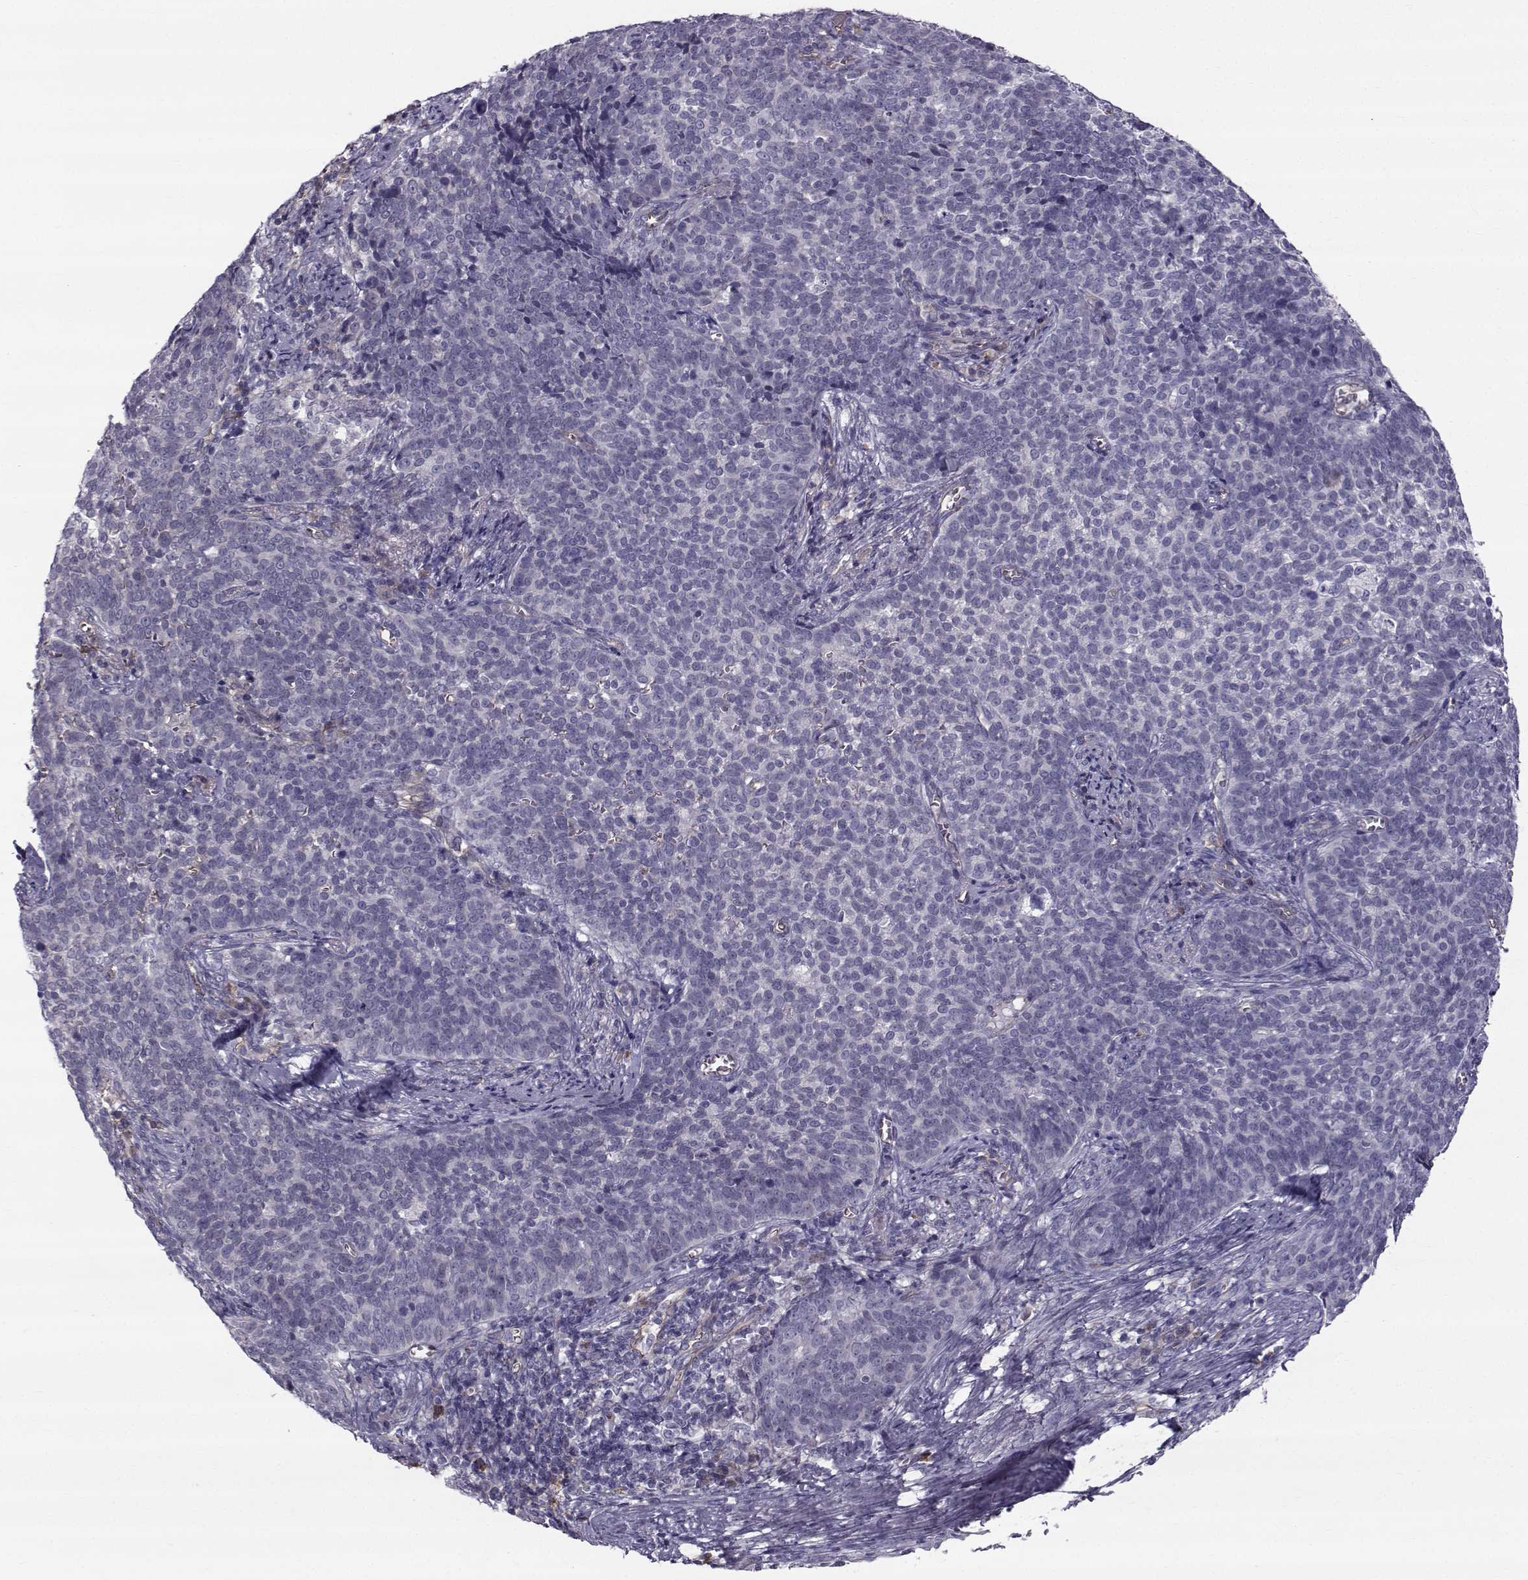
{"staining": {"intensity": "negative", "quantity": "none", "location": "none"}, "tissue": "cervical cancer", "cell_type": "Tumor cells", "image_type": "cancer", "snomed": [{"axis": "morphology", "description": "Squamous cell carcinoma, NOS"}, {"axis": "topography", "description": "Cervix"}], "caption": "Immunohistochemistry of cervical squamous cell carcinoma reveals no staining in tumor cells.", "gene": "QPCT", "patient": {"sex": "female", "age": 39}}